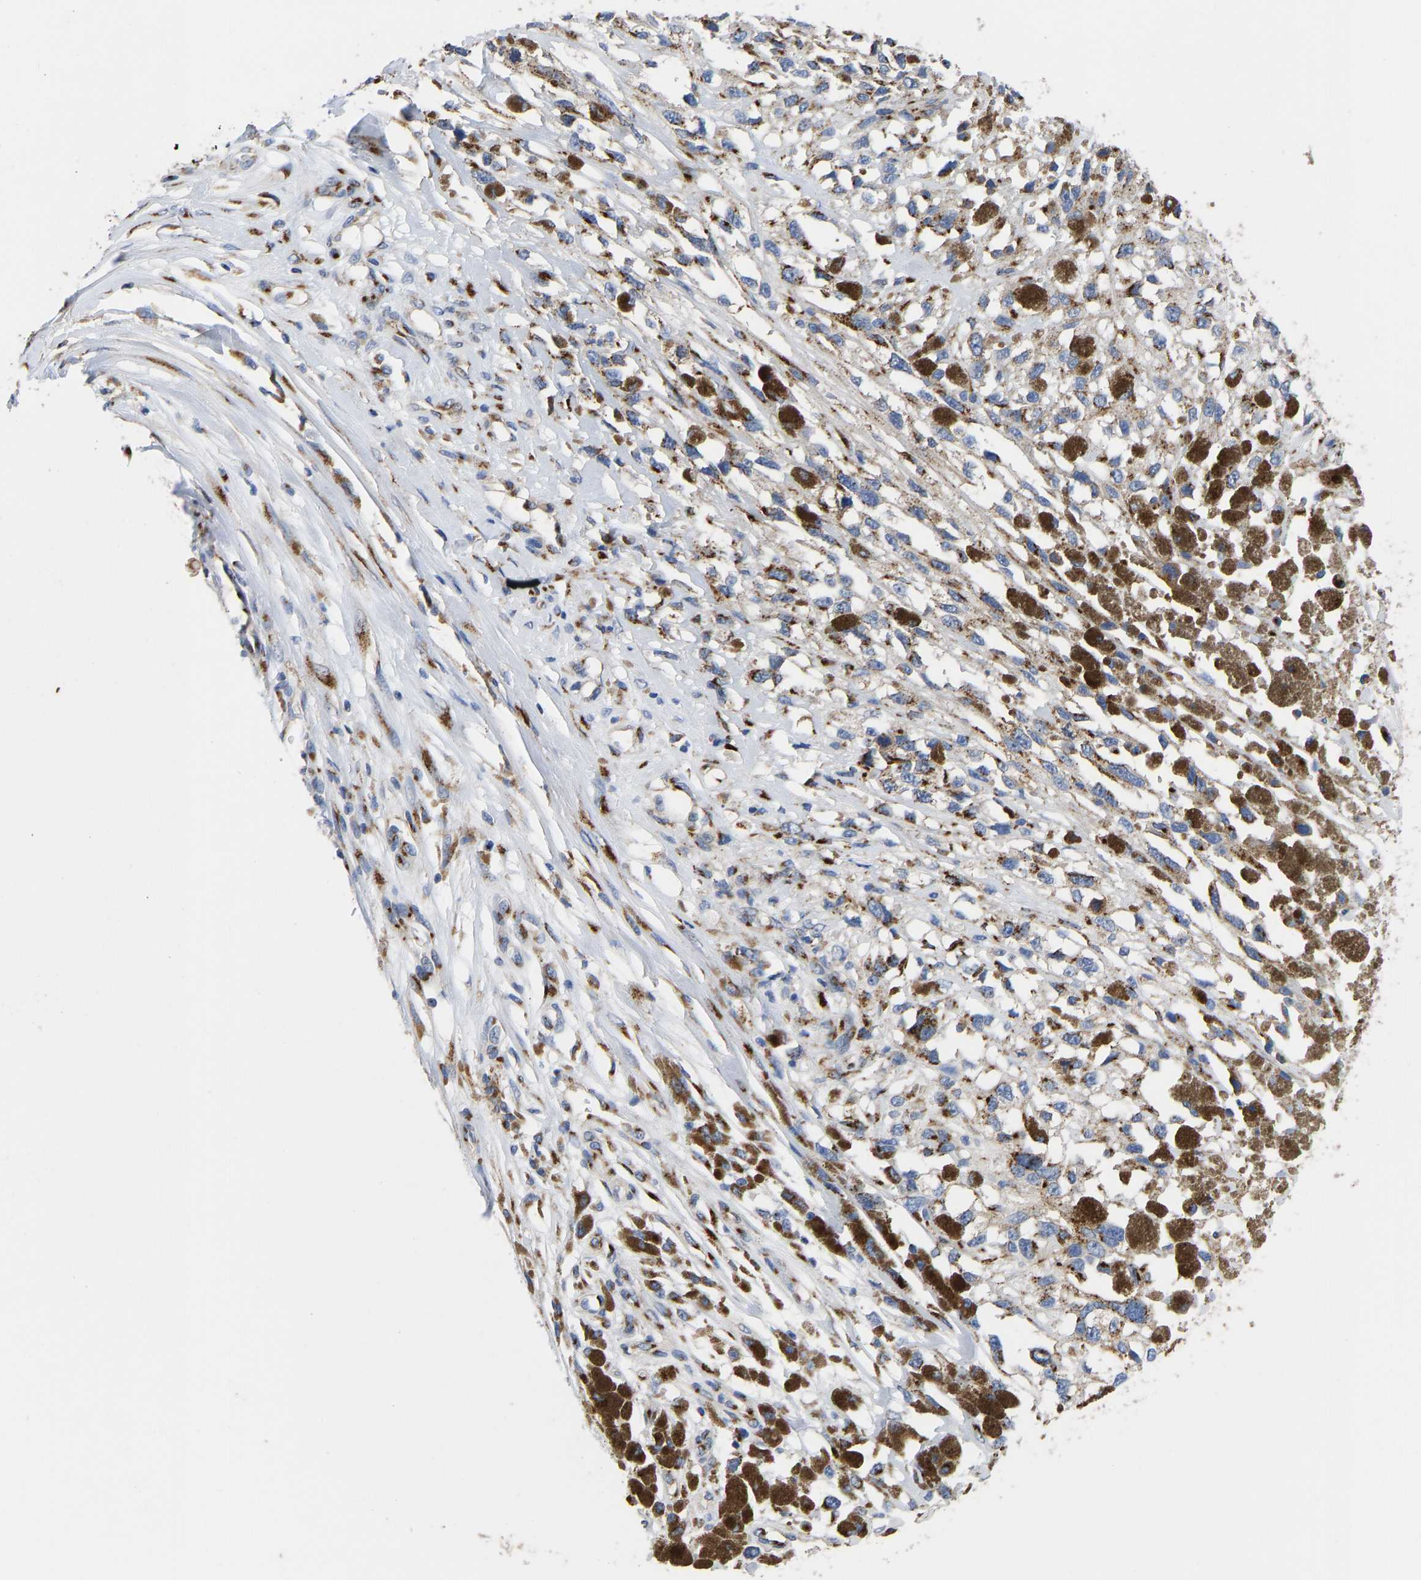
{"staining": {"intensity": "moderate", "quantity": ">75%", "location": "cytoplasmic/membranous"}, "tissue": "melanoma", "cell_type": "Tumor cells", "image_type": "cancer", "snomed": [{"axis": "morphology", "description": "Malignant melanoma, Metastatic site"}, {"axis": "topography", "description": "Lymph node"}], "caption": "Human malignant melanoma (metastatic site) stained for a protein (brown) exhibits moderate cytoplasmic/membranous positive expression in about >75% of tumor cells.", "gene": "TMEM87A", "patient": {"sex": "male", "age": 59}}